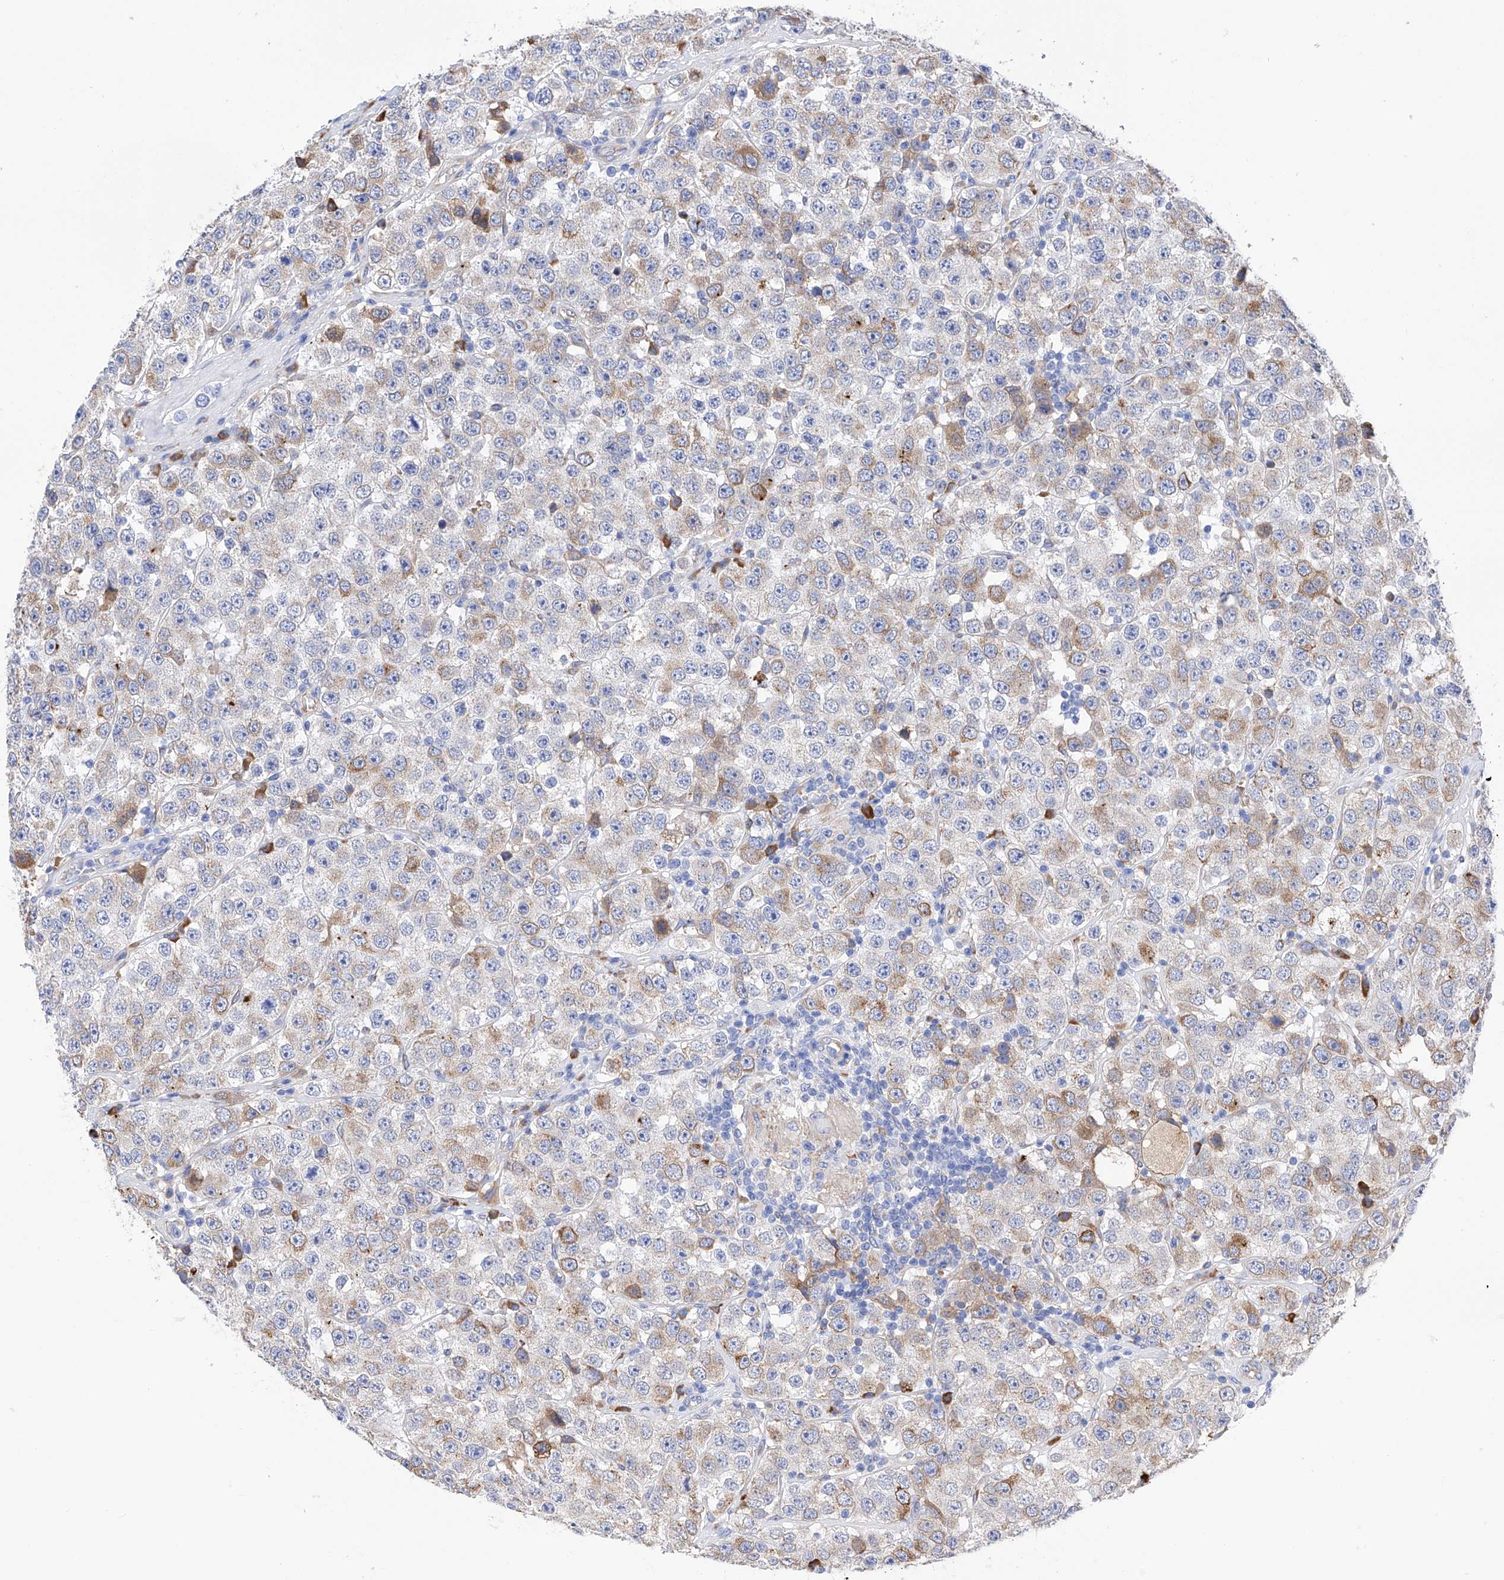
{"staining": {"intensity": "moderate", "quantity": "<25%", "location": "cytoplasmic/membranous"}, "tissue": "testis cancer", "cell_type": "Tumor cells", "image_type": "cancer", "snomed": [{"axis": "morphology", "description": "Seminoma, NOS"}, {"axis": "topography", "description": "Testis"}], "caption": "This image displays testis cancer (seminoma) stained with immunohistochemistry (IHC) to label a protein in brown. The cytoplasmic/membranous of tumor cells show moderate positivity for the protein. Nuclei are counter-stained blue.", "gene": "PDIA5", "patient": {"sex": "male", "age": 28}}